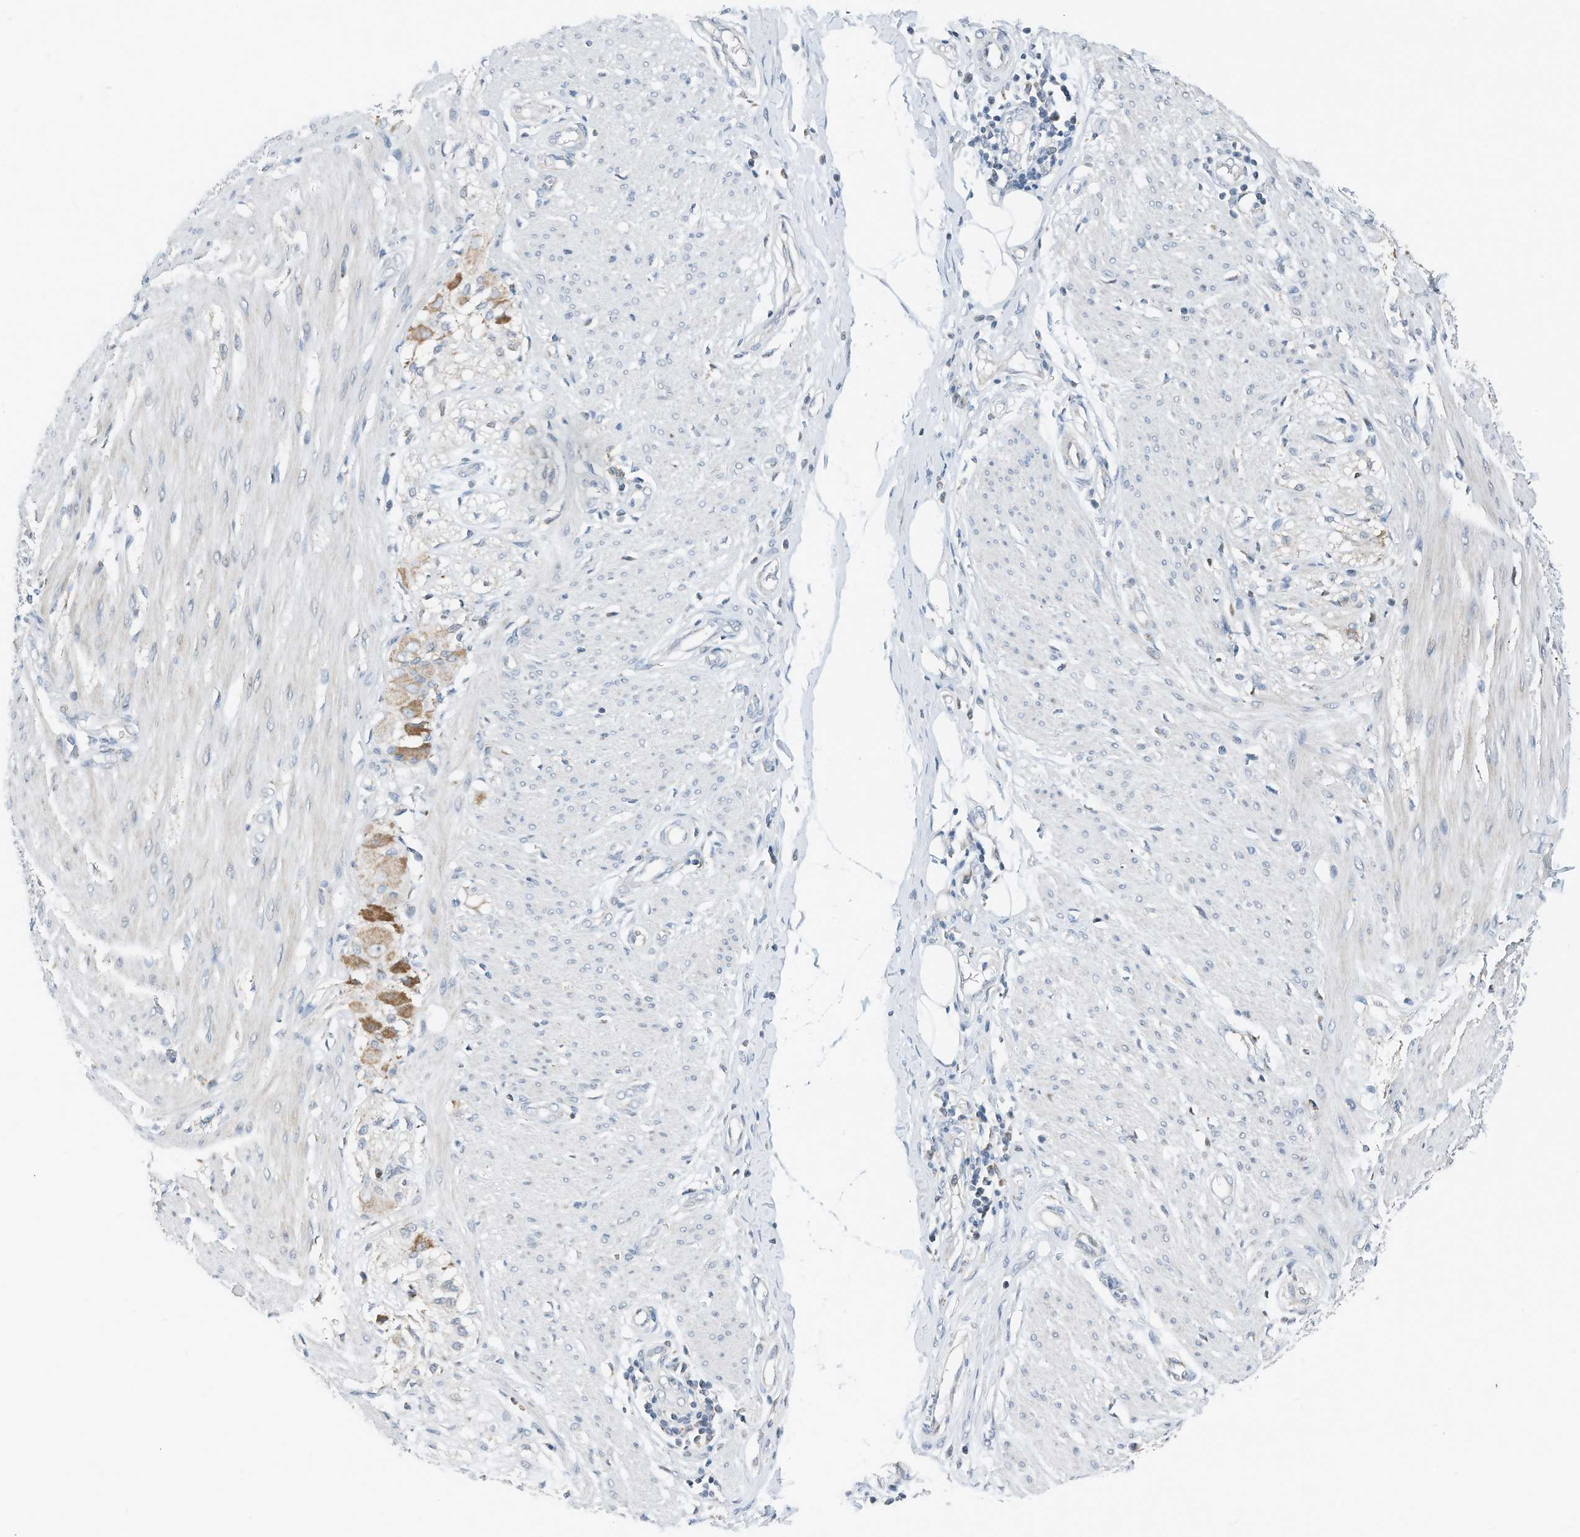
{"staining": {"intensity": "weak", "quantity": "<25%", "location": "cytoplasmic/membranous"}, "tissue": "smooth muscle", "cell_type": "Smooth muscle cells", "image_type": "normal", "snomed": [{"axis": "morphology", "description": "Normal tissue, NOS"}, {"axis": "morphology", "description": "Adenocarcinoma, NOS"}, {"axis": "topography", "description": "Colon"}, {"axis": "topography", "description": "Peripheral nerve tissue"}], "caption": "Immunohistochemistry (IHC) of normal smooth muscle displays no staining in smooth muscle cells. (DAB immunohistochemistry with hematoxylin counter stain).", "gene": "RMND1", "patient": {"sex": "male", "age": 14}}